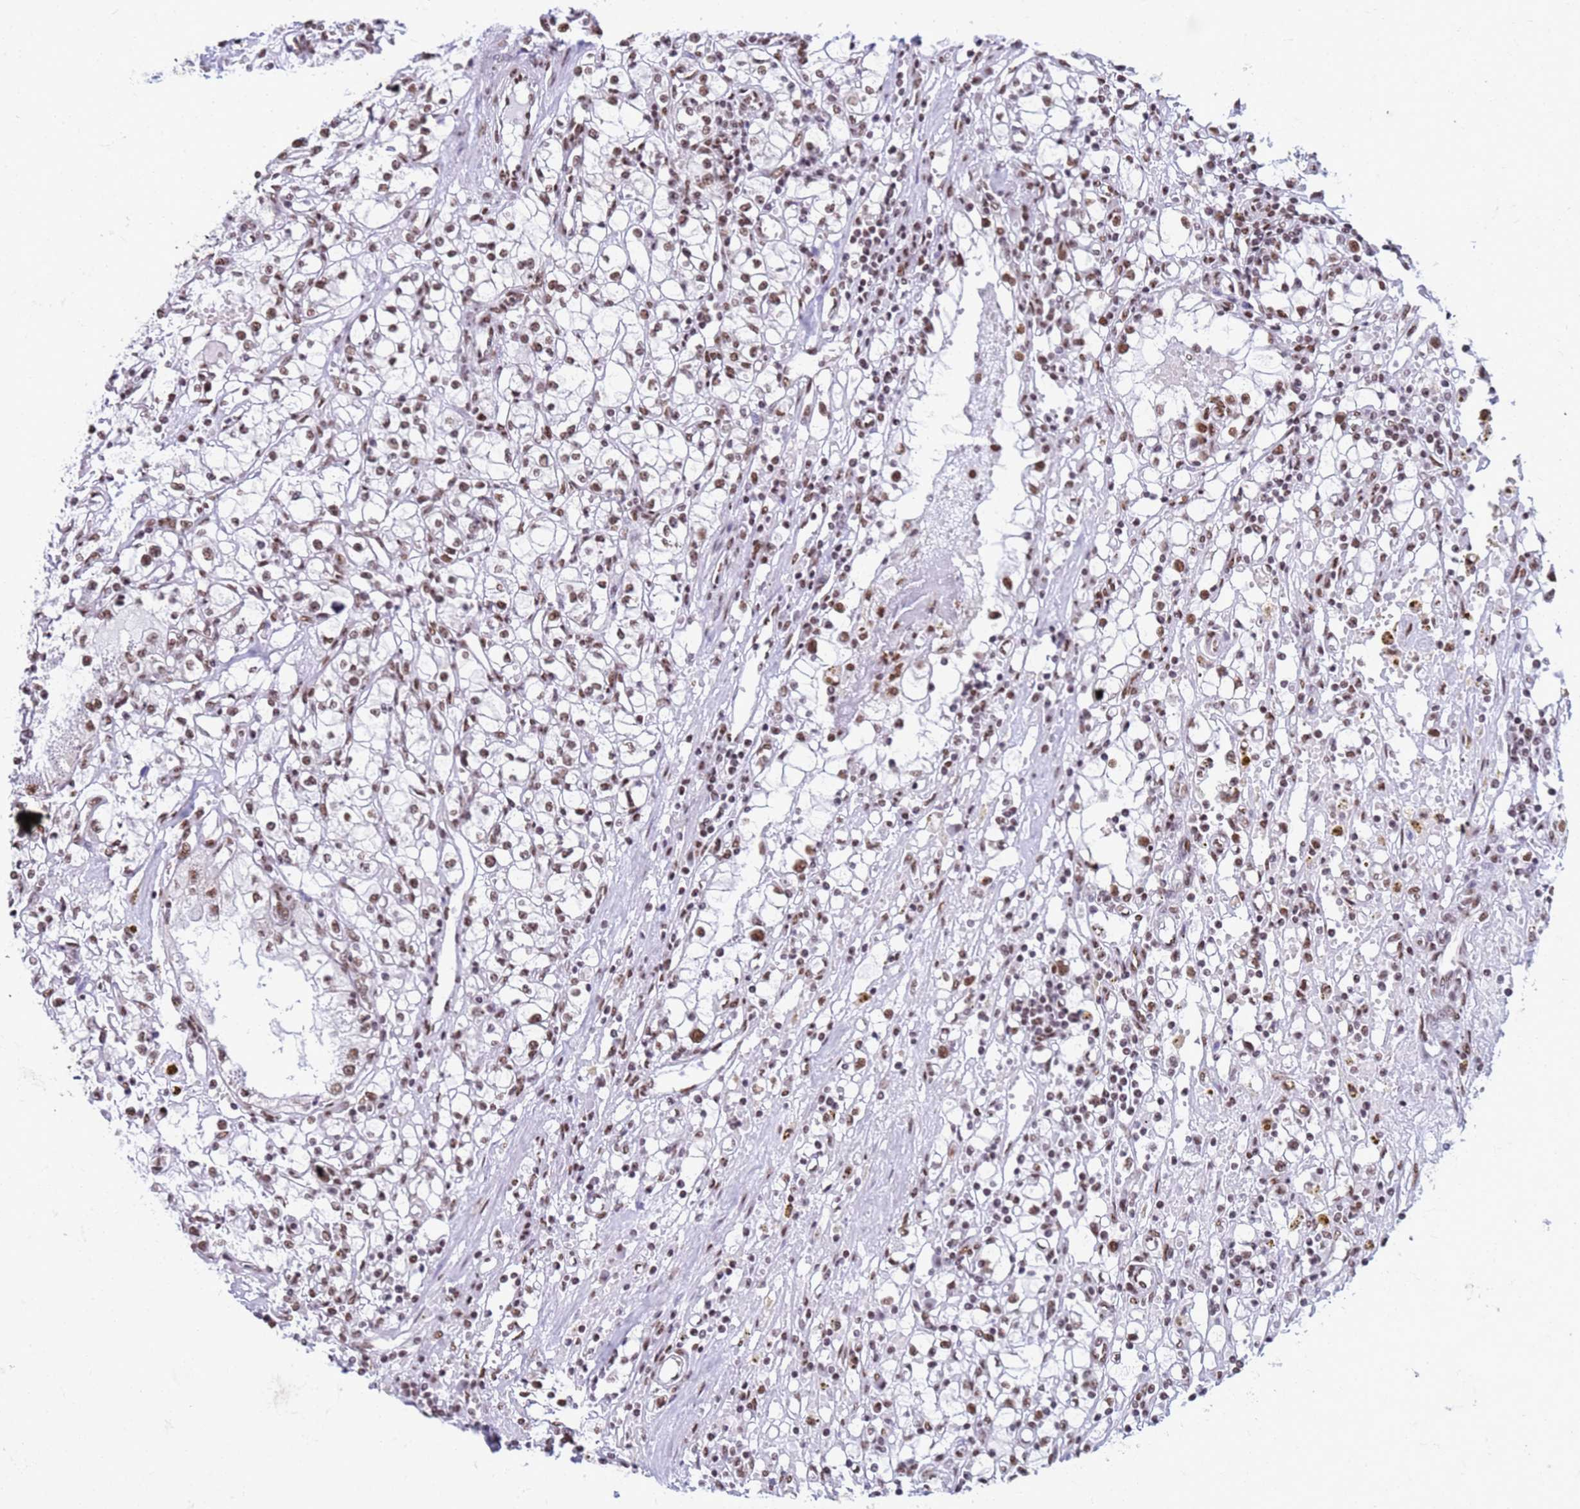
{"staining": {"intensity": "moderate", "quantity": ">75%", "location": "nuclear"}, "tissue": "renal cancer", "cell_type": "Tumor cells", "image_type": "cancer", "snomed": [{"axis": "morphology", "description": "Adenocarcinoma, NOS"}, {"axis": "topography", "description": "Kidney"}], "caption": "There is medium levels of moderate nuclear staining in tumor cells of renal adenocarcinoma, as demonstrated by immunohistochemical staining (brown color).", "gene": "FAM170B", "patient": {"sex": "male", "age": 56}}